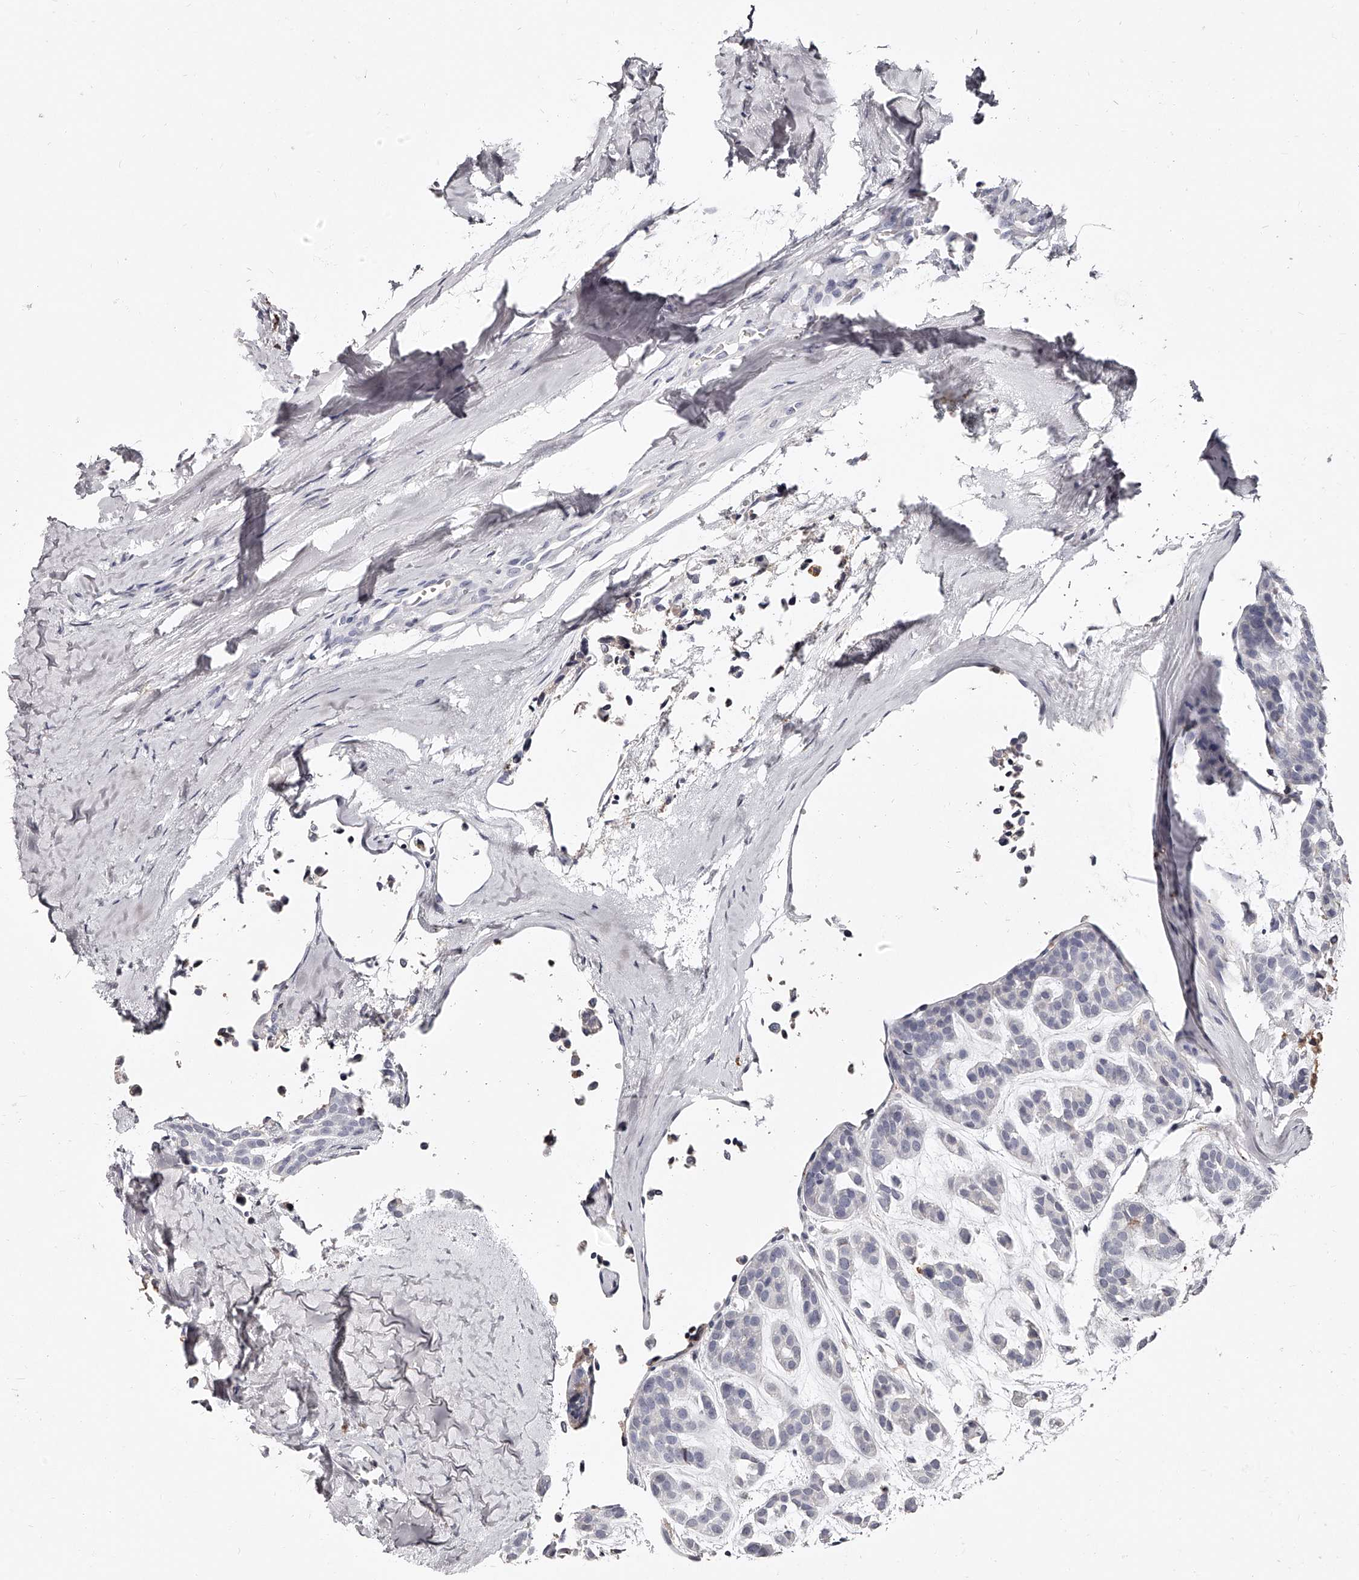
{"staining": {"intensity": "negative", "quantity": "none", "location": "none"}, "tissue": "head and neck cancer", "cell_type": "Tumor cells", "image_type": "cancer", "snomed": [{"axis": "morphology", "description": "Adenocarcinoma, NOS"}, {"axis": "morphology", "description": "Adenoma, NOS"}, {"axis": "topography", "description": "Head-Neck"}], "caption": "This is an immunohistochemistry (IHC) histopathology image of head and neck cancer. There is no expression in tumor cells.", "gene": "PACSIN1", "patient": {"sex": "female", "age": 55}}